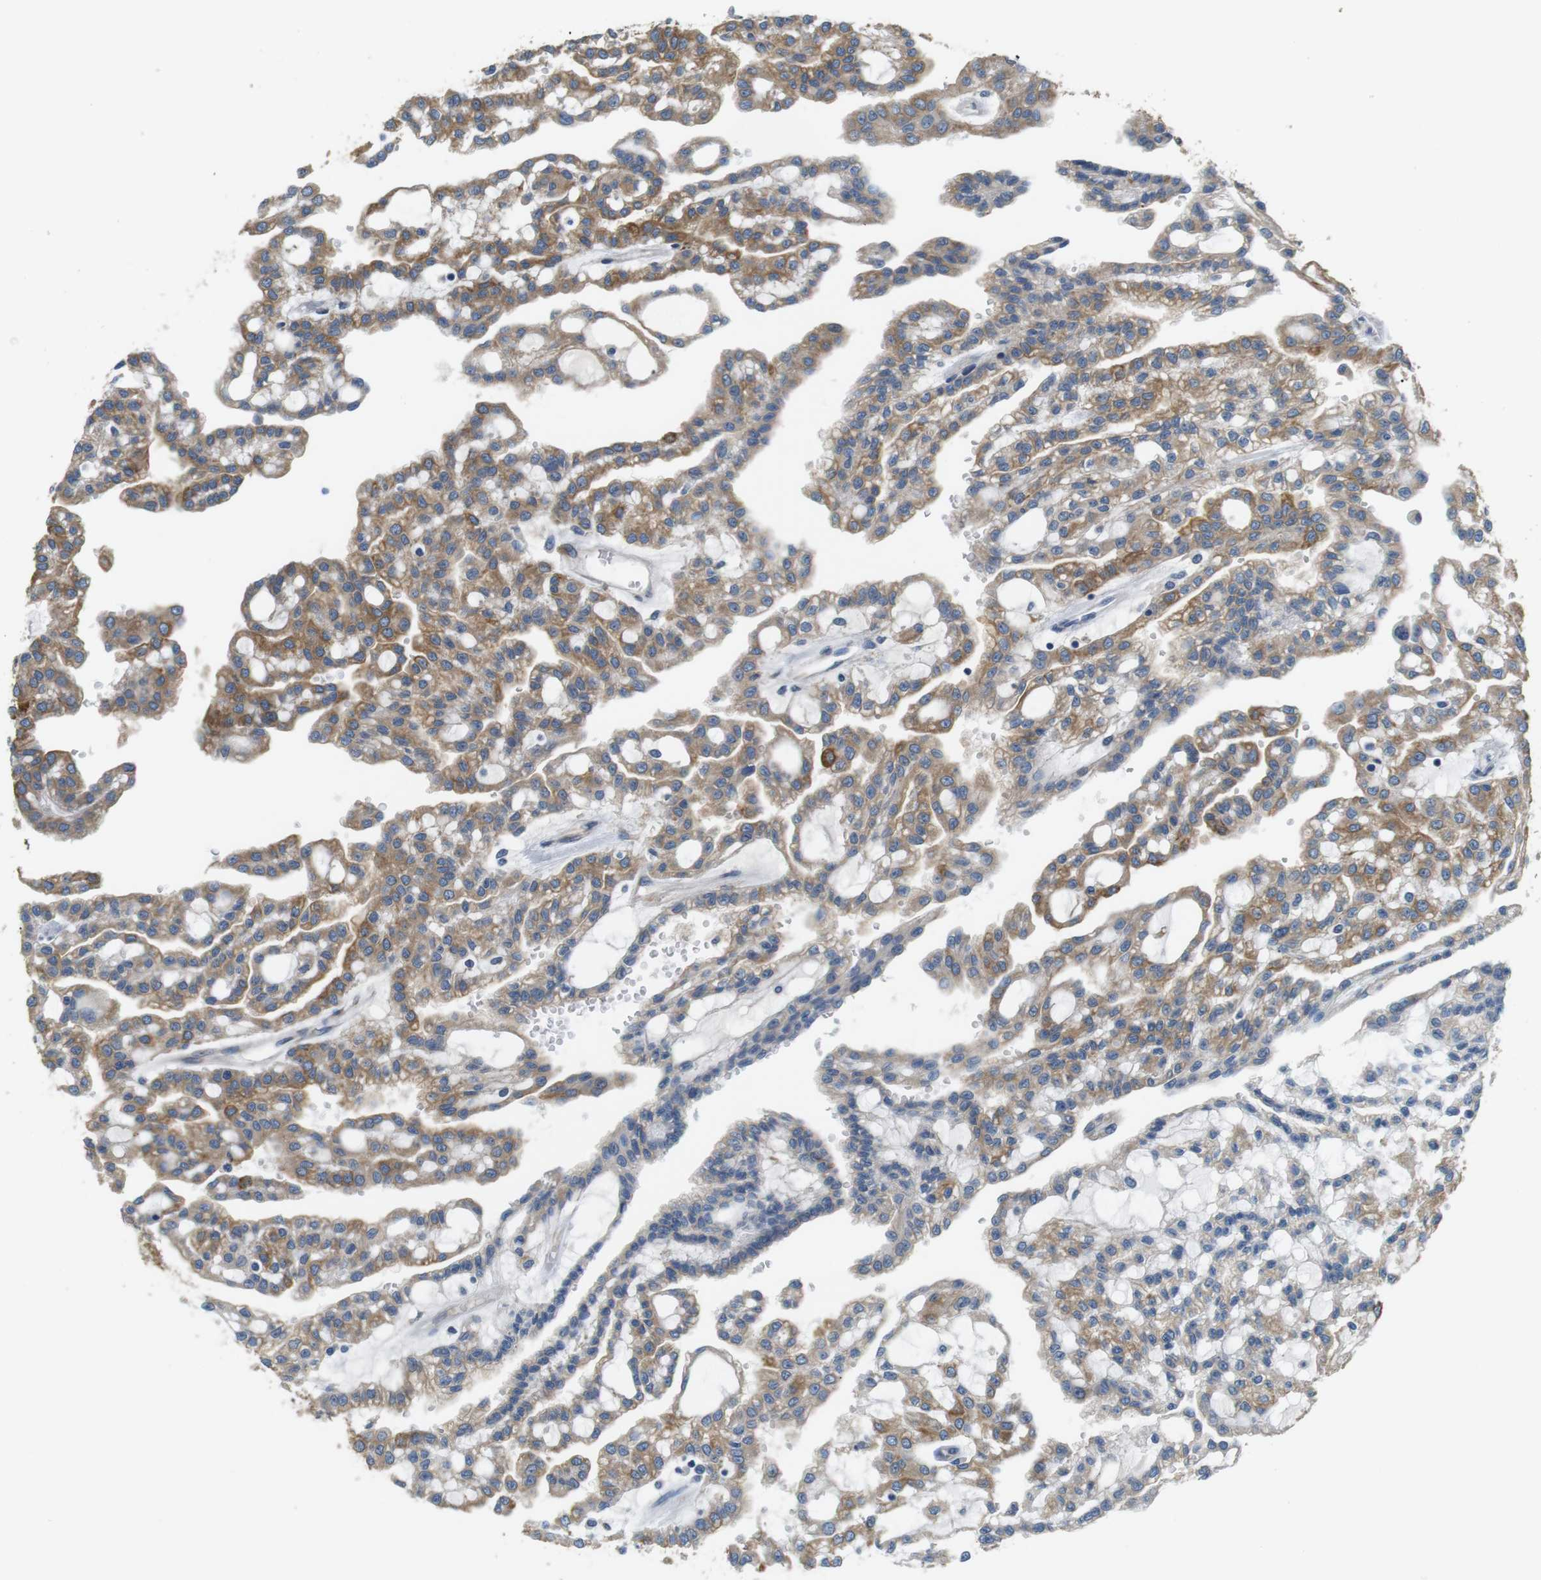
{"staining": {"intensity": "moderate", "quantity": ">75%", "location": "cytoplasmic/membranous"}, "tissue": "renal cancer", "cell_type": "Tumor cells", "image_type": "cancer", "snomed": [{"axis": "morphology", "description": "Adenocarcinoma, NOS"}, {"axis": "topography", "description": "Kidney"}], "caption": "Protein staining of renal adenocarcinoma tissue reveals moderate cytoplasmic/membranous expression in approximately >75% of tumor cells. (IHC, brightfield microscopy, high magnification).", "gene": "UNC5CL", "patient": {"sex": "male", "age": 63}}